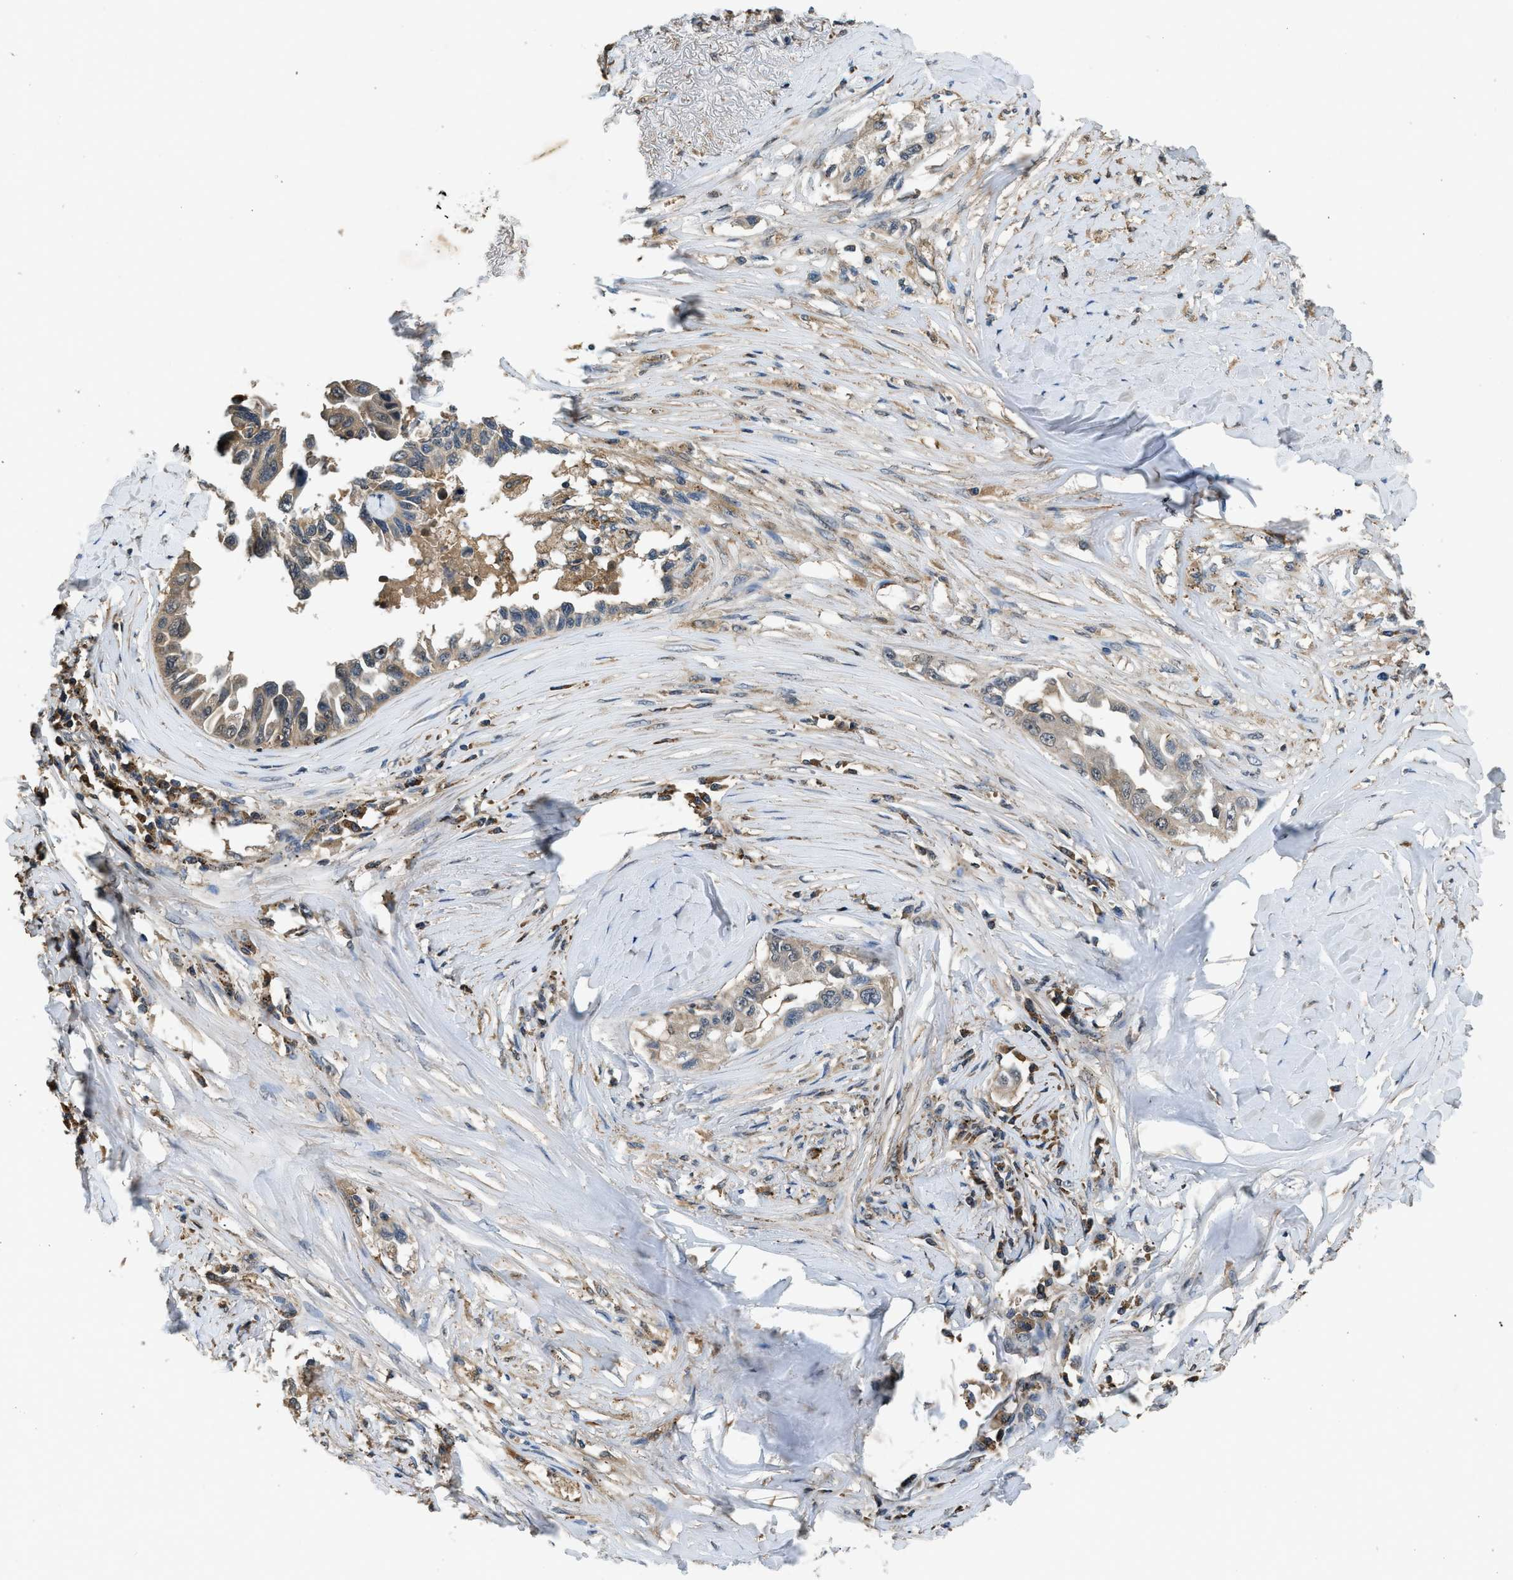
{"staining": {"intensity": "weak", "quantity": "<25%", "location": "cytoplasmic/membranous"}, "tissue": "lung cancer", "cell_type": "Tumor cells", "image_type": "cancer", "snomed": [{"axis": "morphology", "description": "Adenocarcinoma, NOS"}, {"axis": "topography", "description": "Lung"}], "caption": "Tumor cells are negative for protein expression in human adenocarcinoma (lung). Brightfield microscopy of immunohistochemistry stained with DAB (3,3'-diaminobenzidine) (brown) and hematoxylin (blue), captured at high magnification.", "gene": "SLC15A4", "patient": {"sex": "female", "age": 51}}